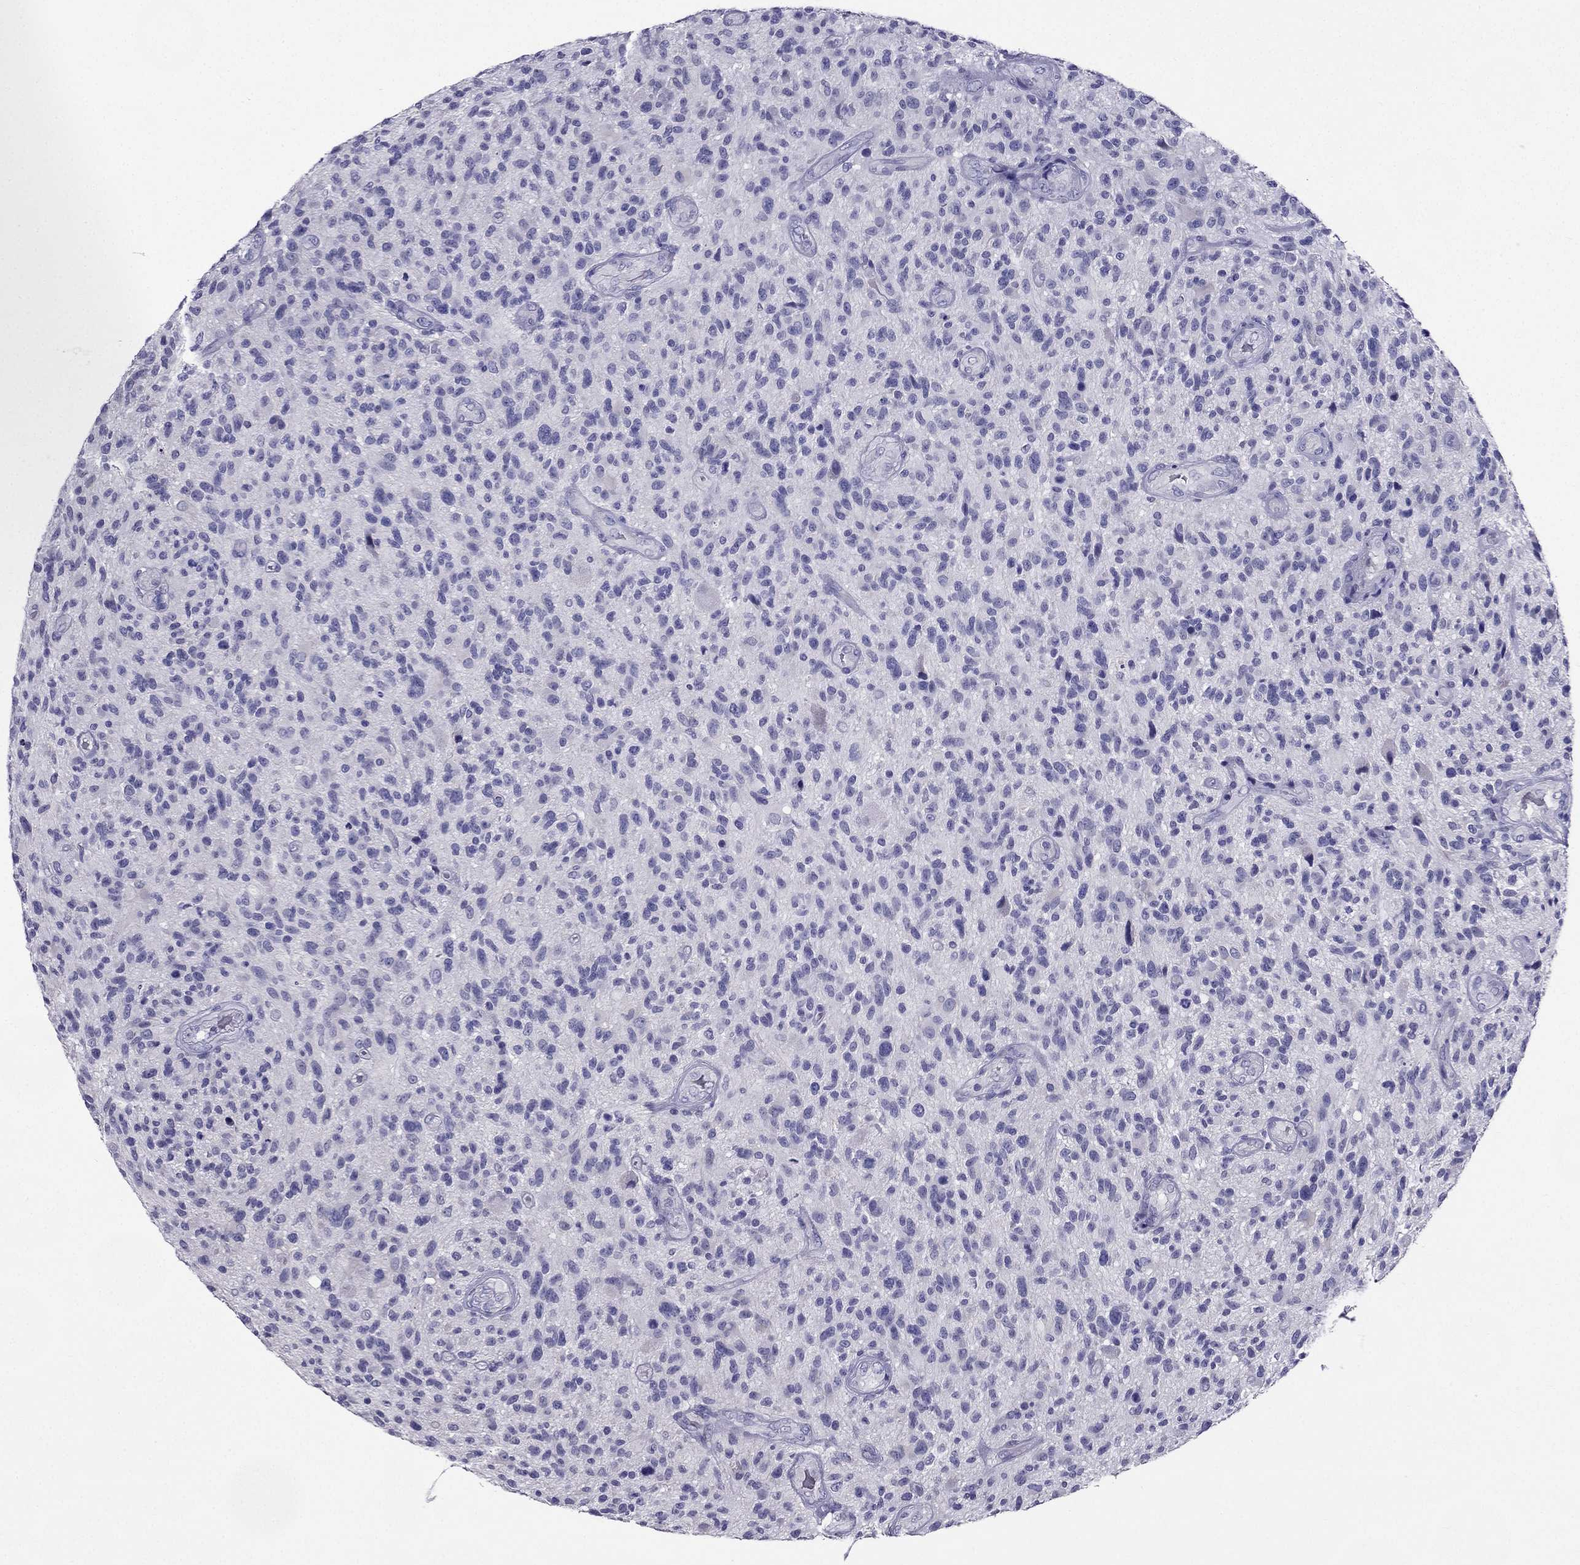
{"staining": {"intensity": "negative", "quantity": "none", "location": "none"}, "tissue": "glioma", "cell_type": "Tumor cells", "image_type": "cancer", "snomed": [{"axis": "morphology", "description": "Glioma, malignant, High grade"}, {"axis": "topography", "description": "Brain"}], "caption": "The immunohistochemistry (IHC) photomicrograph has no significant positivity in tumor cells of malignant glioma (high-grade) tissue.", "gene": "ZNF541", "patient": {"sex": "male", "age": 47}}